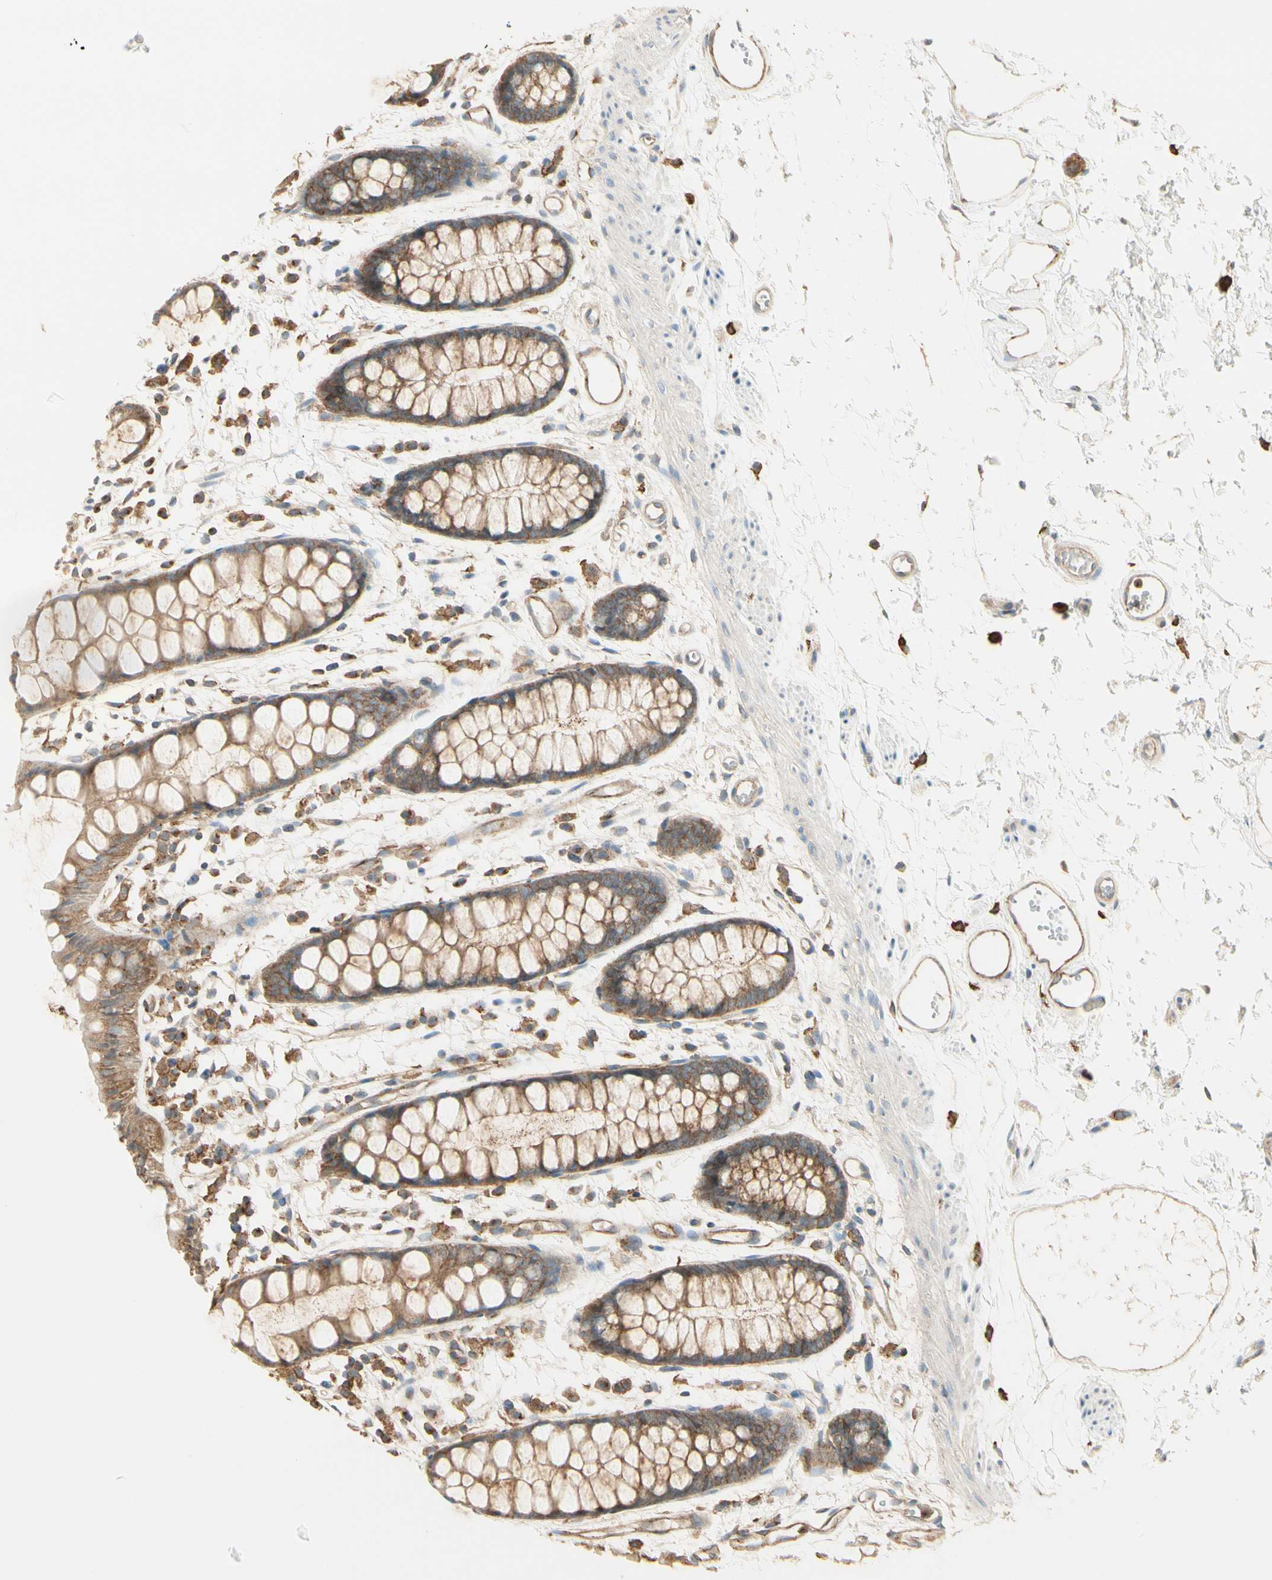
{"staining": {"intensity": "moderate", "quantity": ">75%", "location": "cytoplasmic/membranous"}, "tissue": "rectum", "cell_type": "Glandular cells", "image_type": "normal", "snomed": [{"axis": "morphology", "description": "Normal tissue, NOS"}, {"axis": "topography", "description": "Rectum"}], "caption": "IHC of benign rectum reveals medium levels of moderate cytoplasmic/membranous staining in approximately >75% of glandular cells. The protein of interest is stained brown, and the nuclei are stained in blue (DAB IHC with brightfield microscopy, high magnification).", "gene": "AGFG1", "patient": {"sex": "female", "age": 66}}